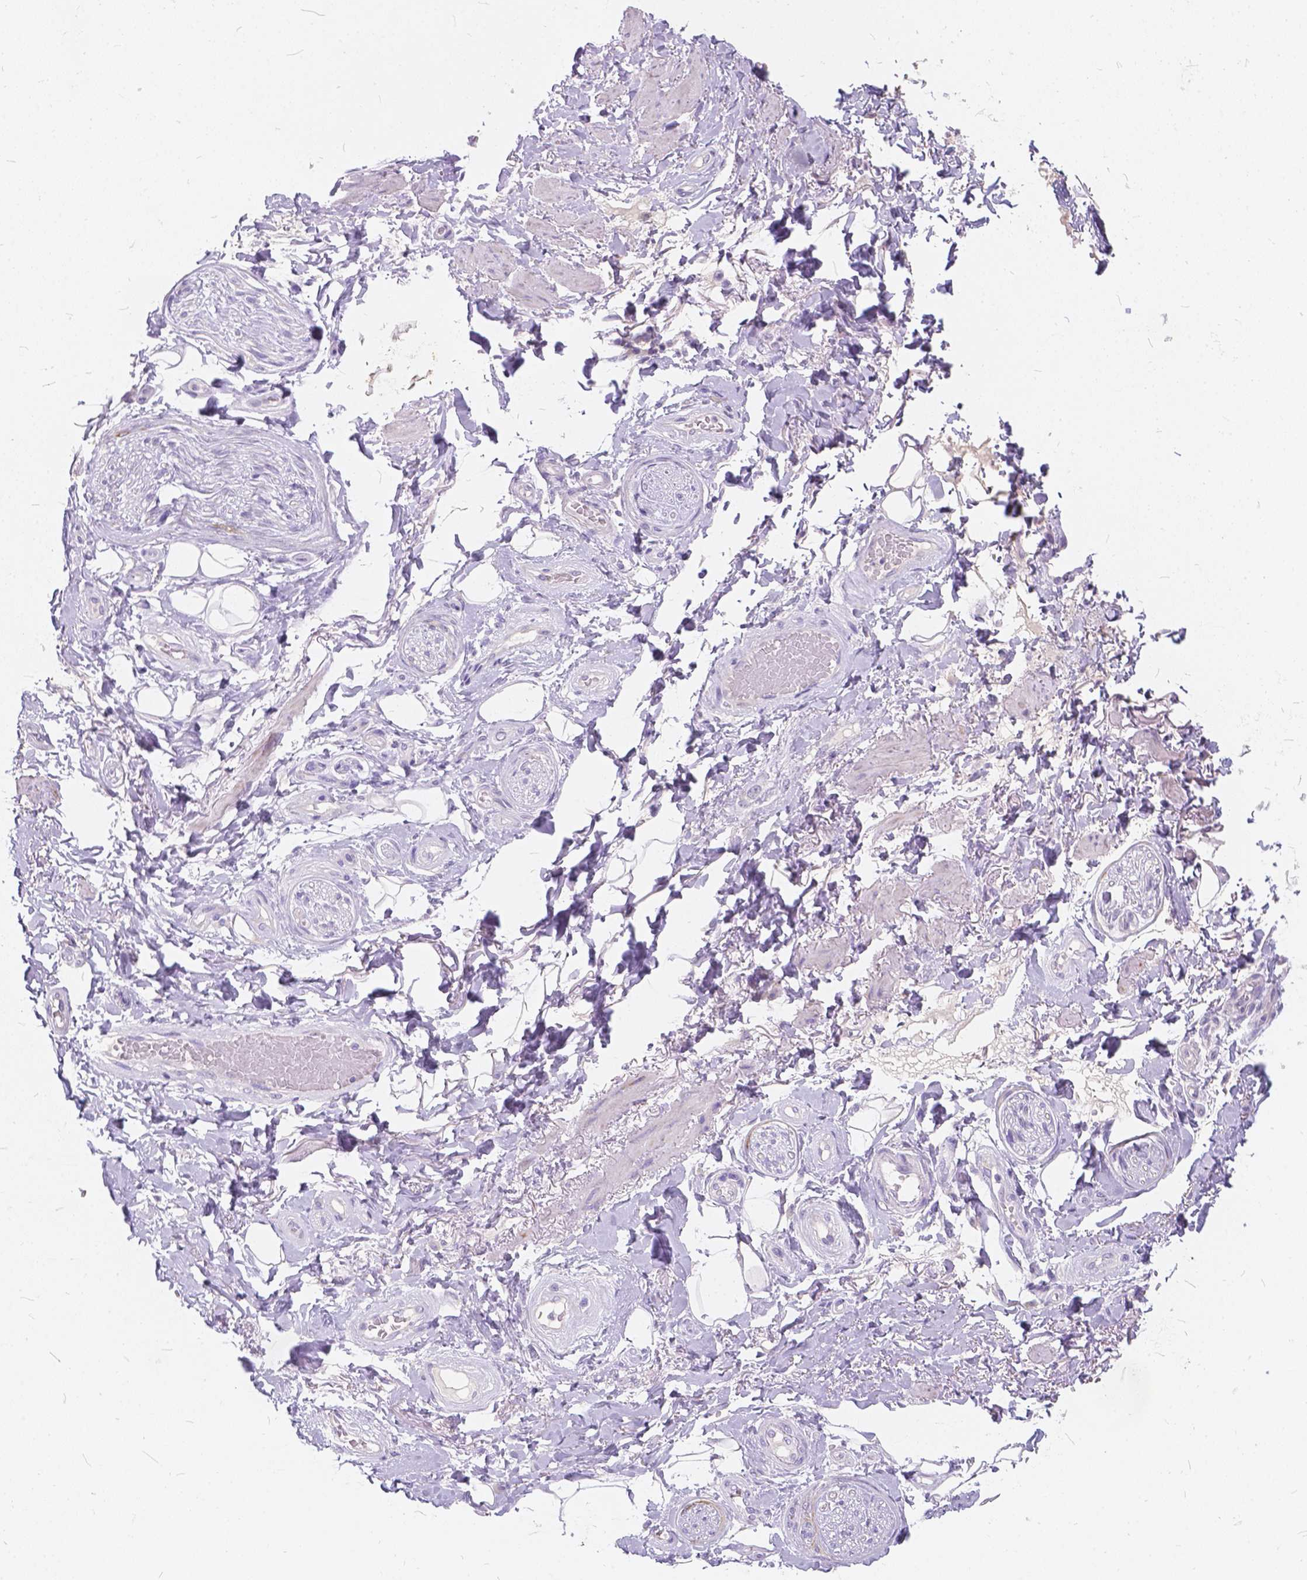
{"staining": {"intensity": "negative", "quantity": "none", "location": "none"}, "tissue": "adipose tissue", "cell_type": "Adipocytes", "image_type": "normal", "snomed": [{"axis": "morphology", "description": "Normal tissue, NOS"}, {"axis": "topography", "description": "Anal"}, {"axis": "topography", "description": "Peripheral nerve tissue"}], "caption": "The image displays no staining of adipocytes in normal adipose tissue. (DAB immunohistochemistry with hematoxylin counter stain).", "gene": "PEX11G", "patient": {"sex": "male", "age": 53}}